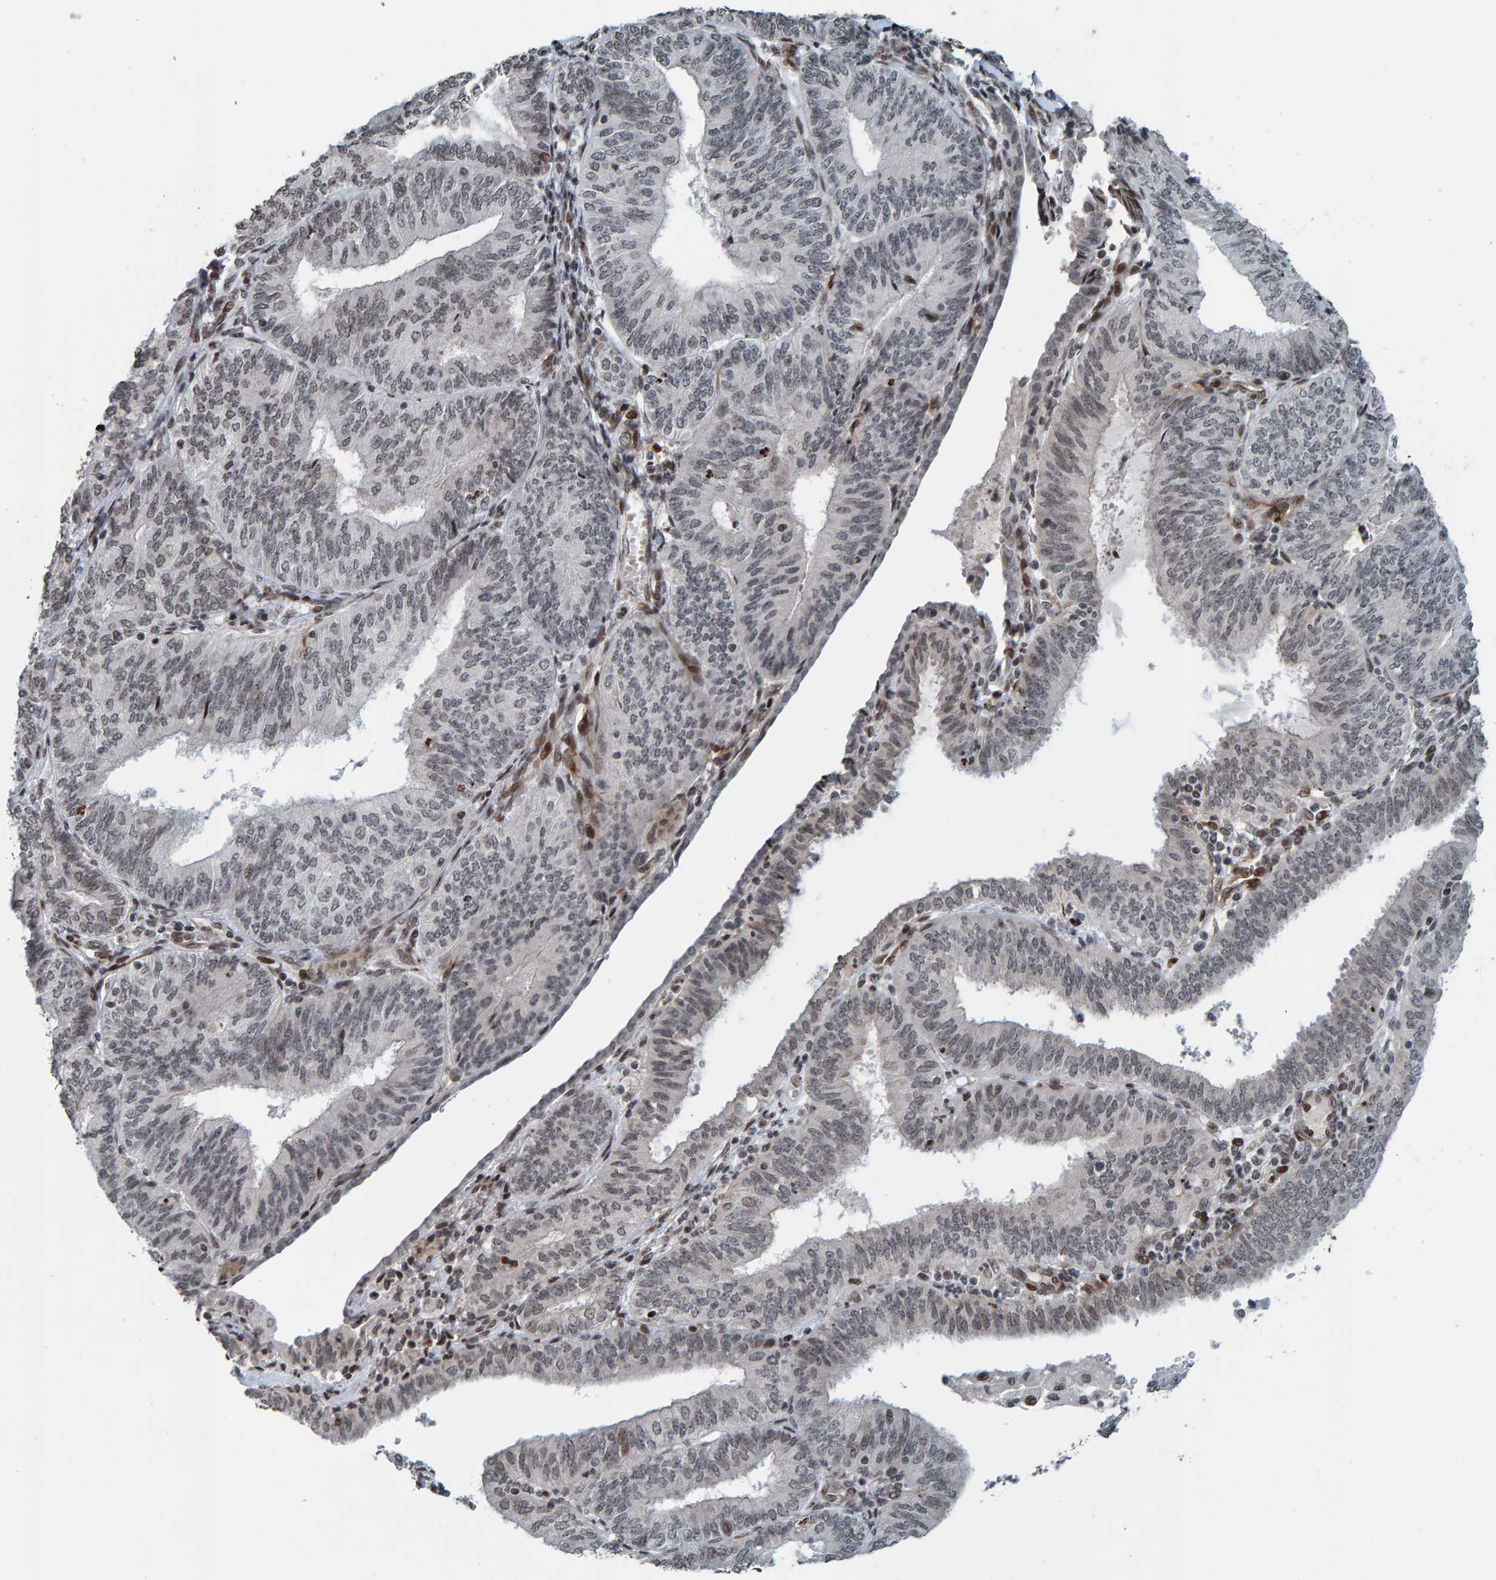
{"staining": {"intensity": "weak", "quantity": "<25%", "location": "nuclear"}, "tissue": "endometrial cancer", "cell_type": "Tumor cells", "image_type": "cancer", "snomed": [{"axis": "morphology", "description": "Adenocarcinoma, NOS"}, {"axis": "topography", "description": "Endometrium"}], "caption": "Endometrial cancer stained for a protein using immunohistochemistry displays no positivity tumor cells.", "gene": "ZNF366", "patient": {"sex": "female", "age": 58}}